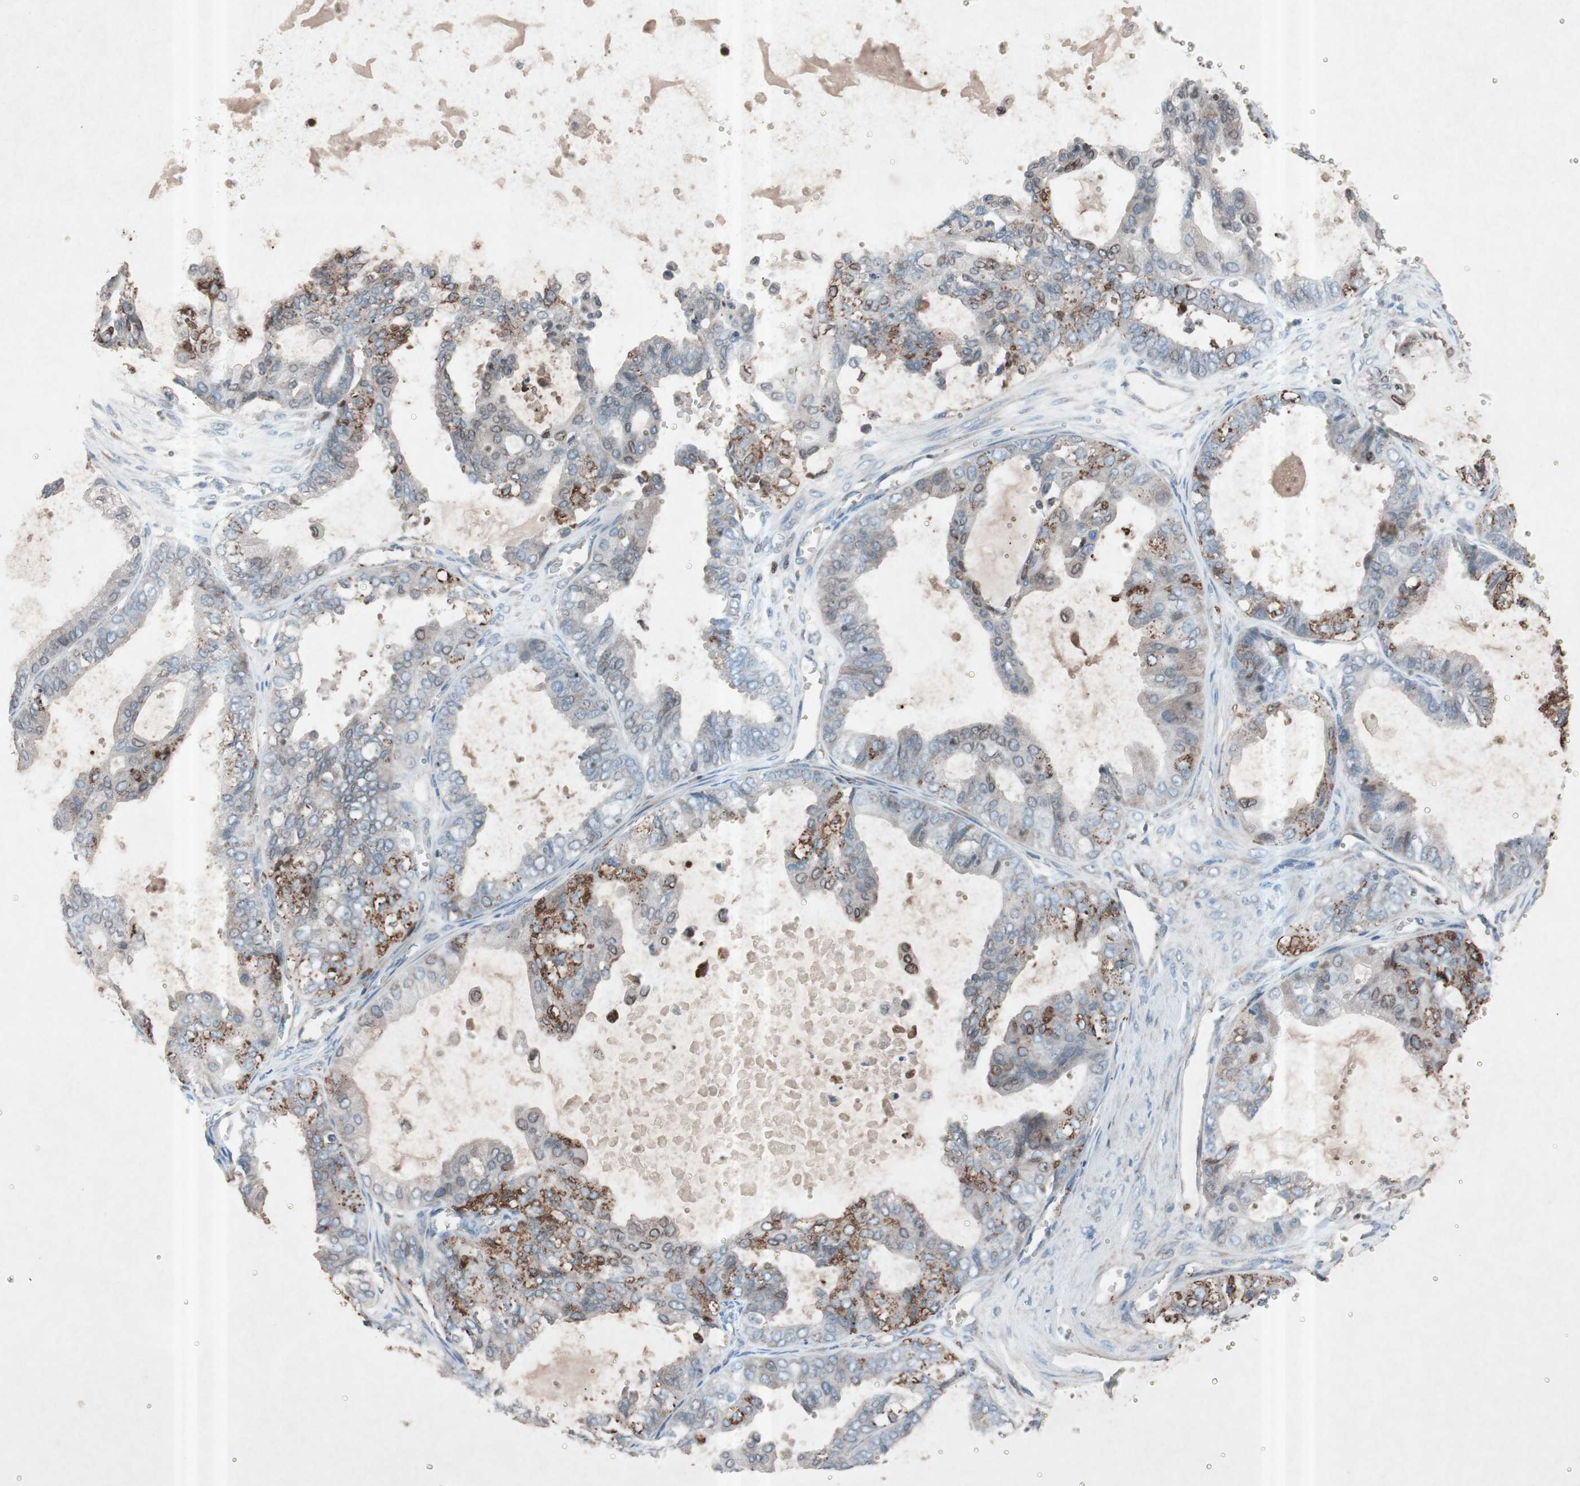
{"staining": {"intensity": "moderate", "quantity": "25%-75%", "location": "cytoplasmic/membranous"}, "tissue": "ovarian cancer", "cell_type": "Tumor cells", "image_type": "cancer", "snomed": [{"axis": "morphology", "description": "Carcinoma, NOS"}, {"axis": "morphology", "description": "Carcinoma, endometroid"}, {"axis": "topography", "description": "Ovary"}], "caption": "Protein expression analysis of ovarian endometroid carcinoma demonstrates moderate cytoplasmic/membranous expression in about 25%-75% of tumor cells.", "gene": "GRB7", "patient": {"sex": "female", "age": 50}}